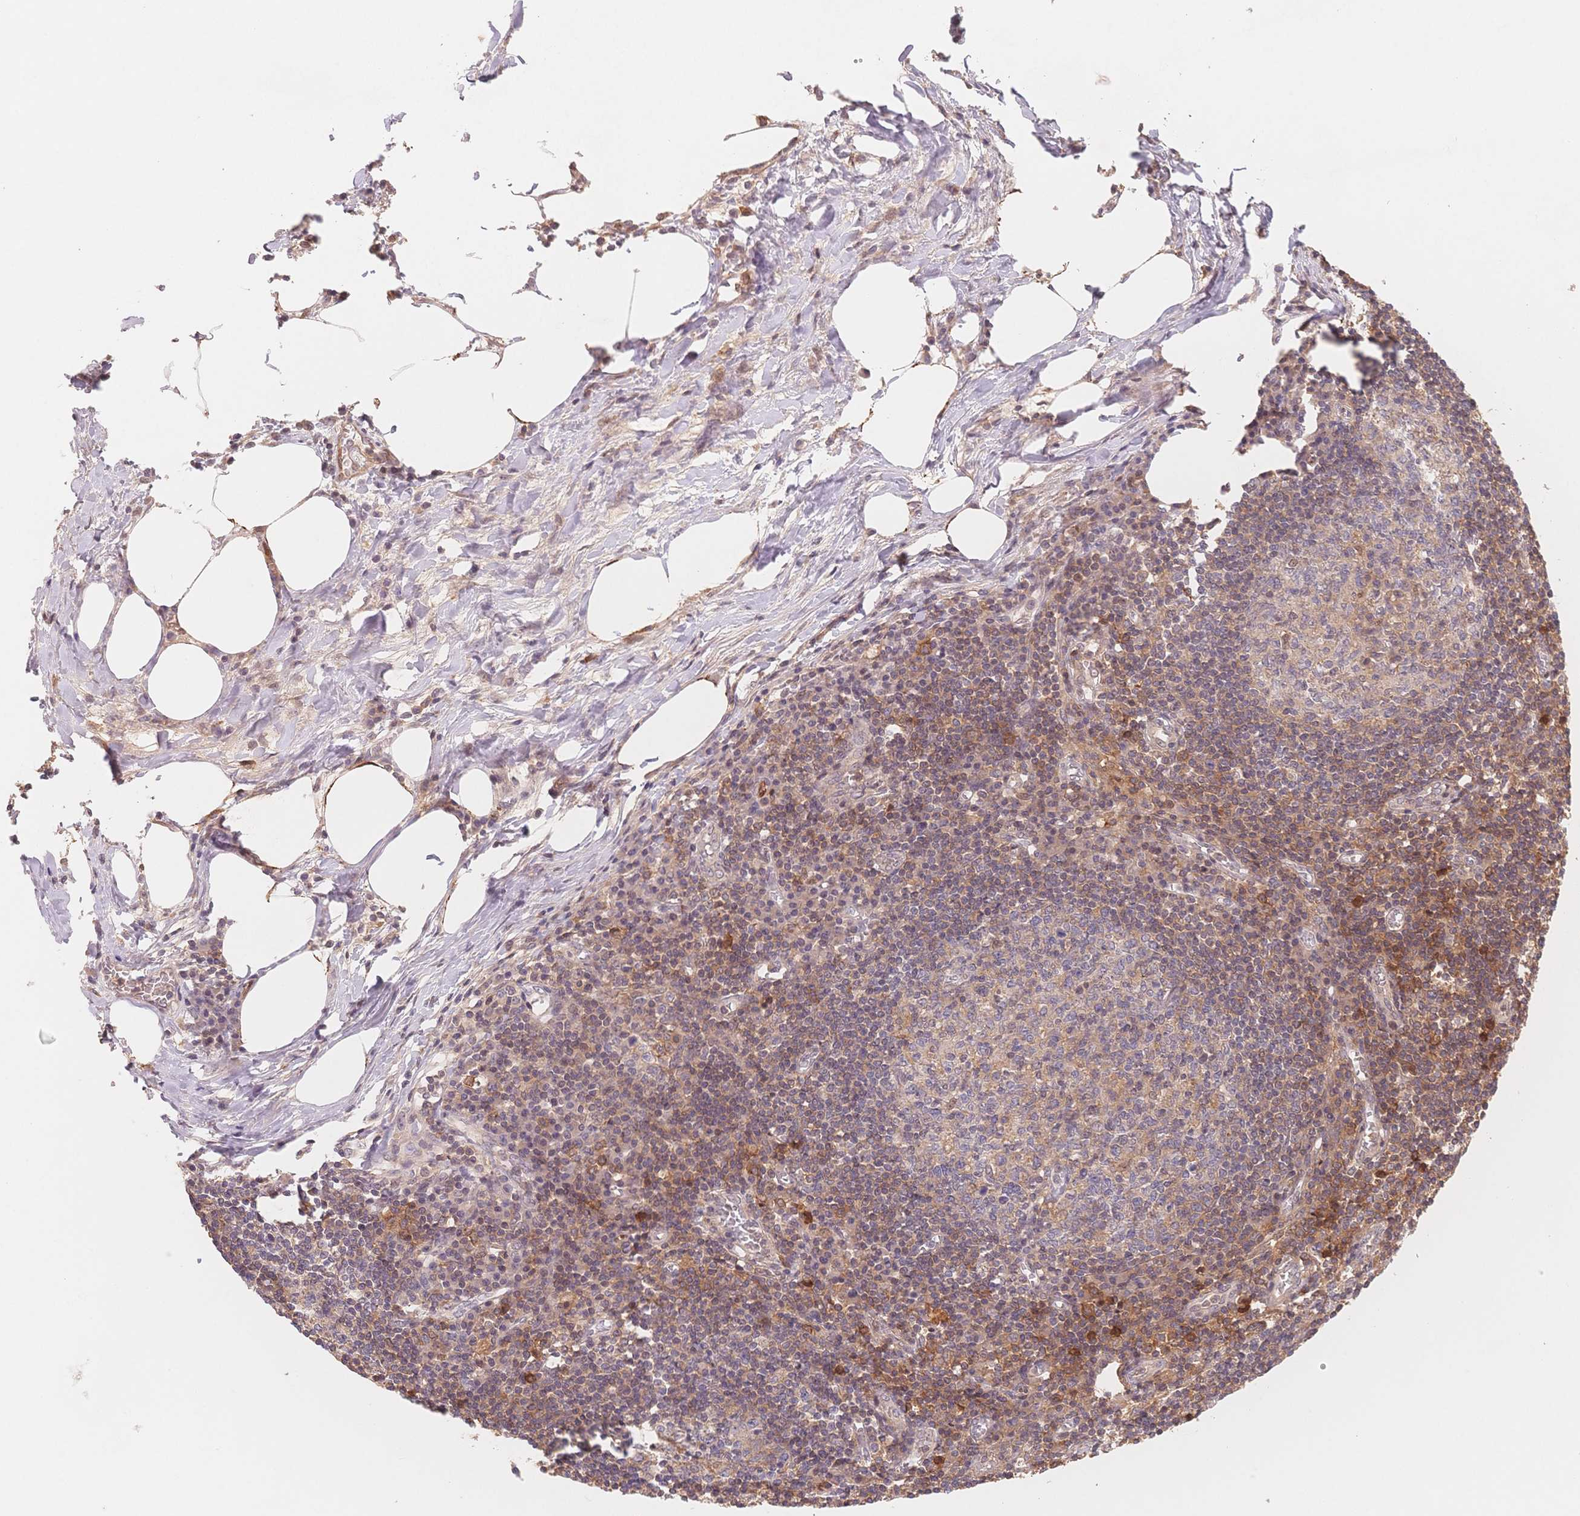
{"staining": {"intensity": "weak", "quantity": "<25%", "location": "cytoplasmic/membranous"}, "tissue": "lymph node", "cell_type": "Germinal center cells", "image_type": "normal", "snomed": [{"axis": "morphology", "description": "Normal tissue, NOS"}, {"axis": "topography", "description": "Lymph node"}], "caption": "IHC of unremarkable human lymph node reveals no staining in germinal center cells. (DAB IHC with hematoxylin counter stain).", "gene": "C12orf75", "patient": {"sex": "male", "age": 67}}